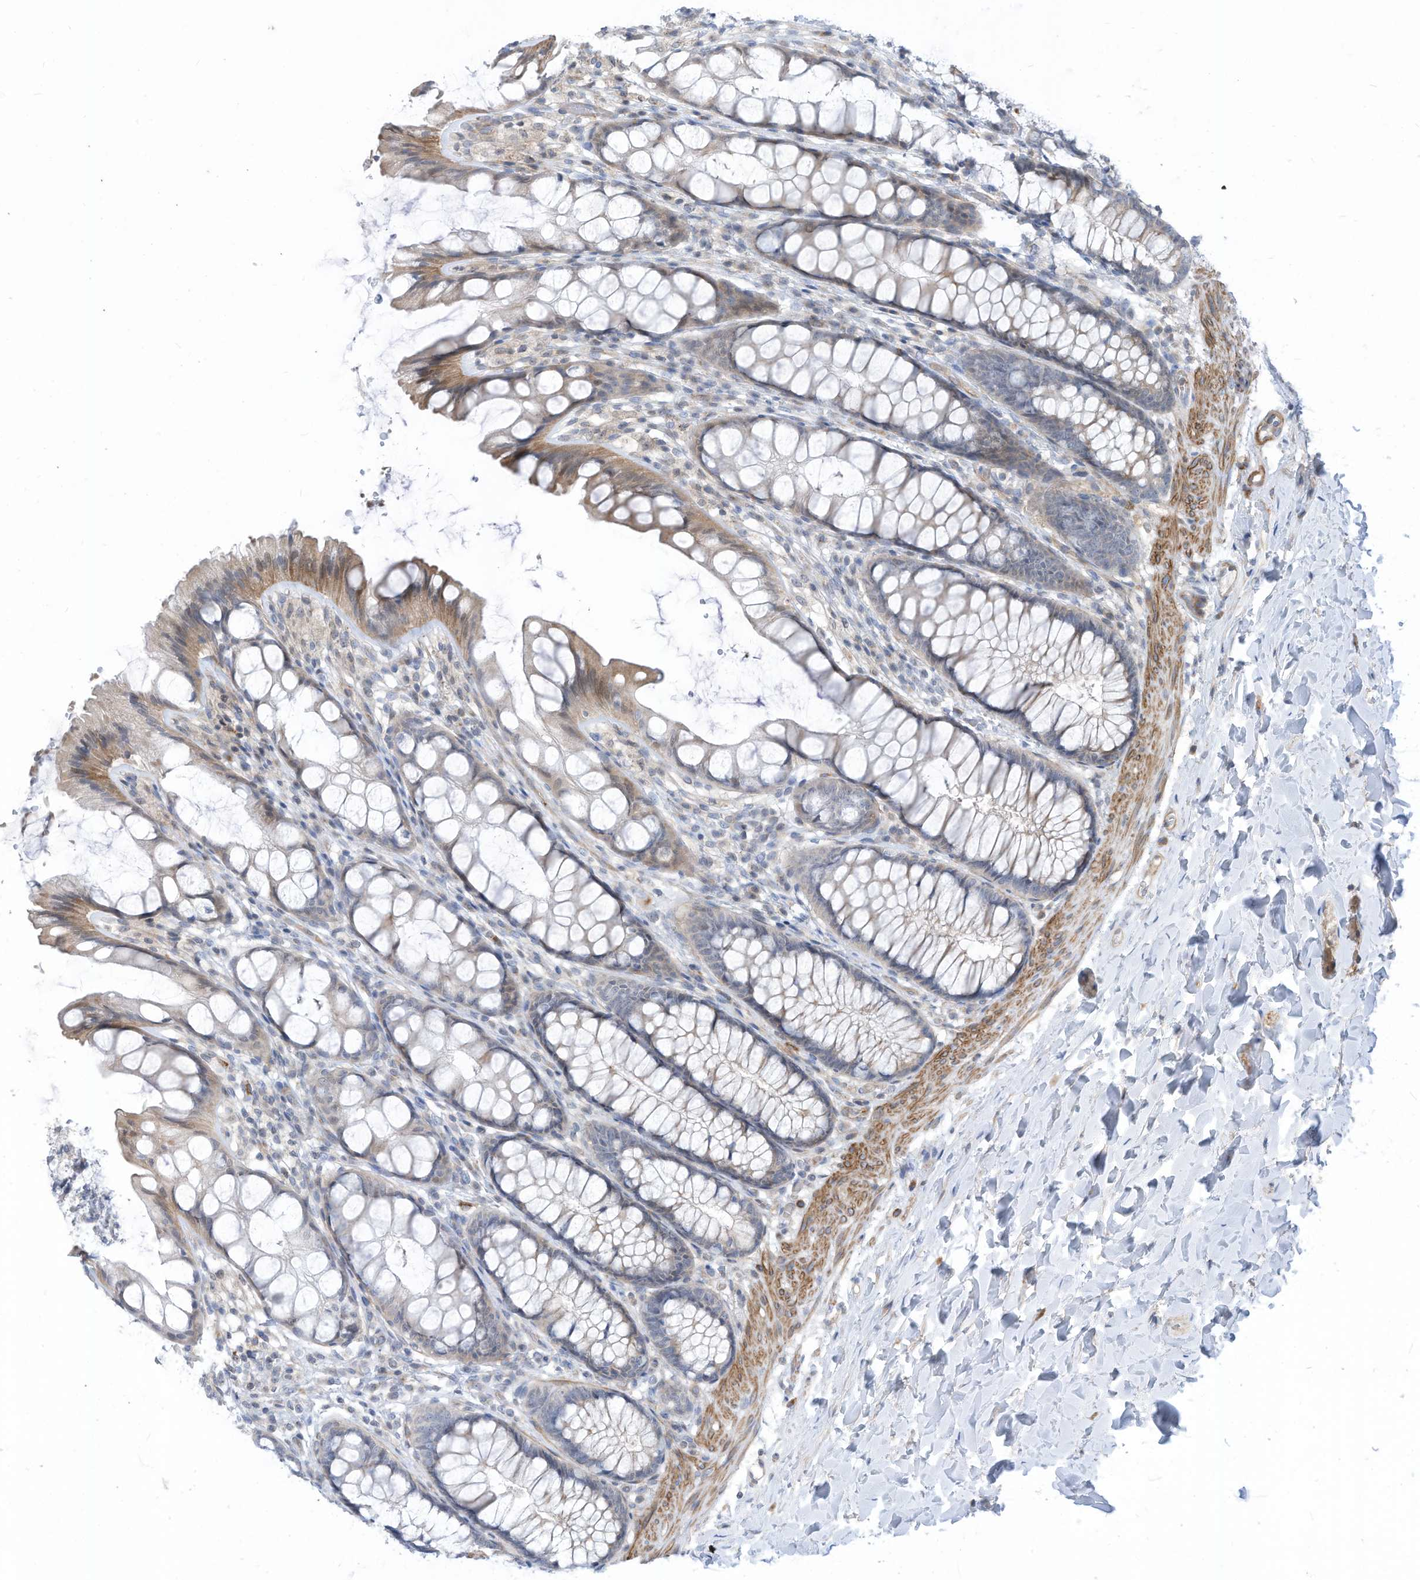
{"staining": {"intensity": "moderate", "quantity": ">75%", "location": "cytoplasmic/membranous"}, "tissue": "colon", "cell_type": "Endothelial cells", "image_type": "normal", "snomed": [{"axis": "morphology", "description": "Normal tissue, NOS"}, {"axis": "topography", "description": "Colon"}], "caption": "DAB (3,3'-diaminobenzidine) immunohistochemical staining of normal colon shows moderate cytoplasmic/membranous protein expression in approximately >75% of endothelial cells. (DAB (3,3'-diaminobenzidine) = brown stain, brightfield microscopy at high magnification).", "gene": "GPATCH3", "patient": {"sex": "male", "age": 47}}